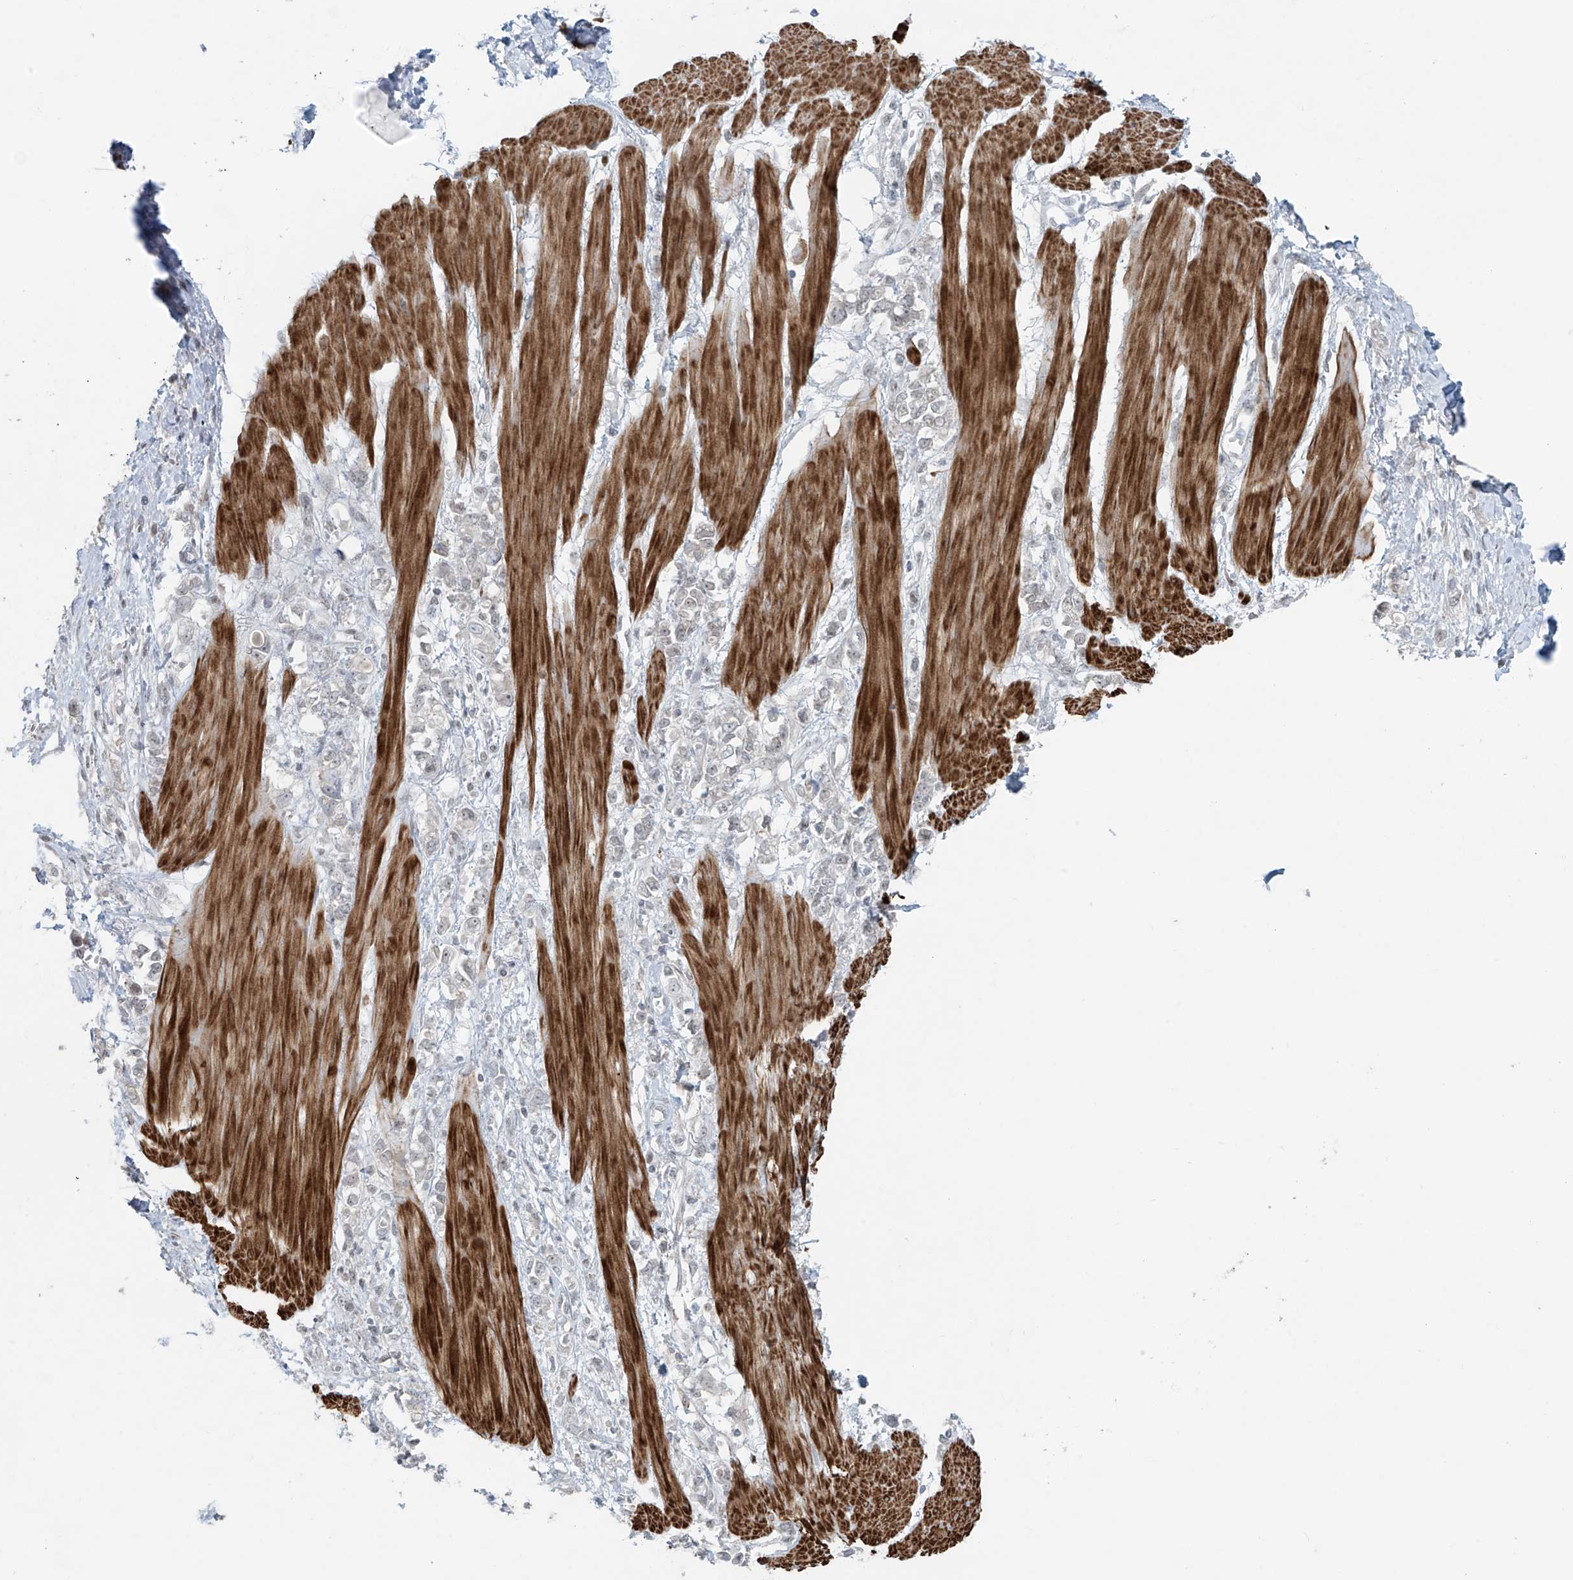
{"staining": {"intensity": "negative", "quantity": "none", "location": "none"}, "tissue": "stomach cancer", "cell_type": "Tumor cells", "image_type": "cancer", "snomed": [{"axis": "morphology", "description": "Adenocarcinoma, NOS"}, {"axis": "topography", "description": "Stomach"}], "caption": "A micrograph of human stomach adenocarcinoma is negative for staining in tumor cells.", "gene": "RASGEF1A", "patient": {"sex": "female", "age": 76}}